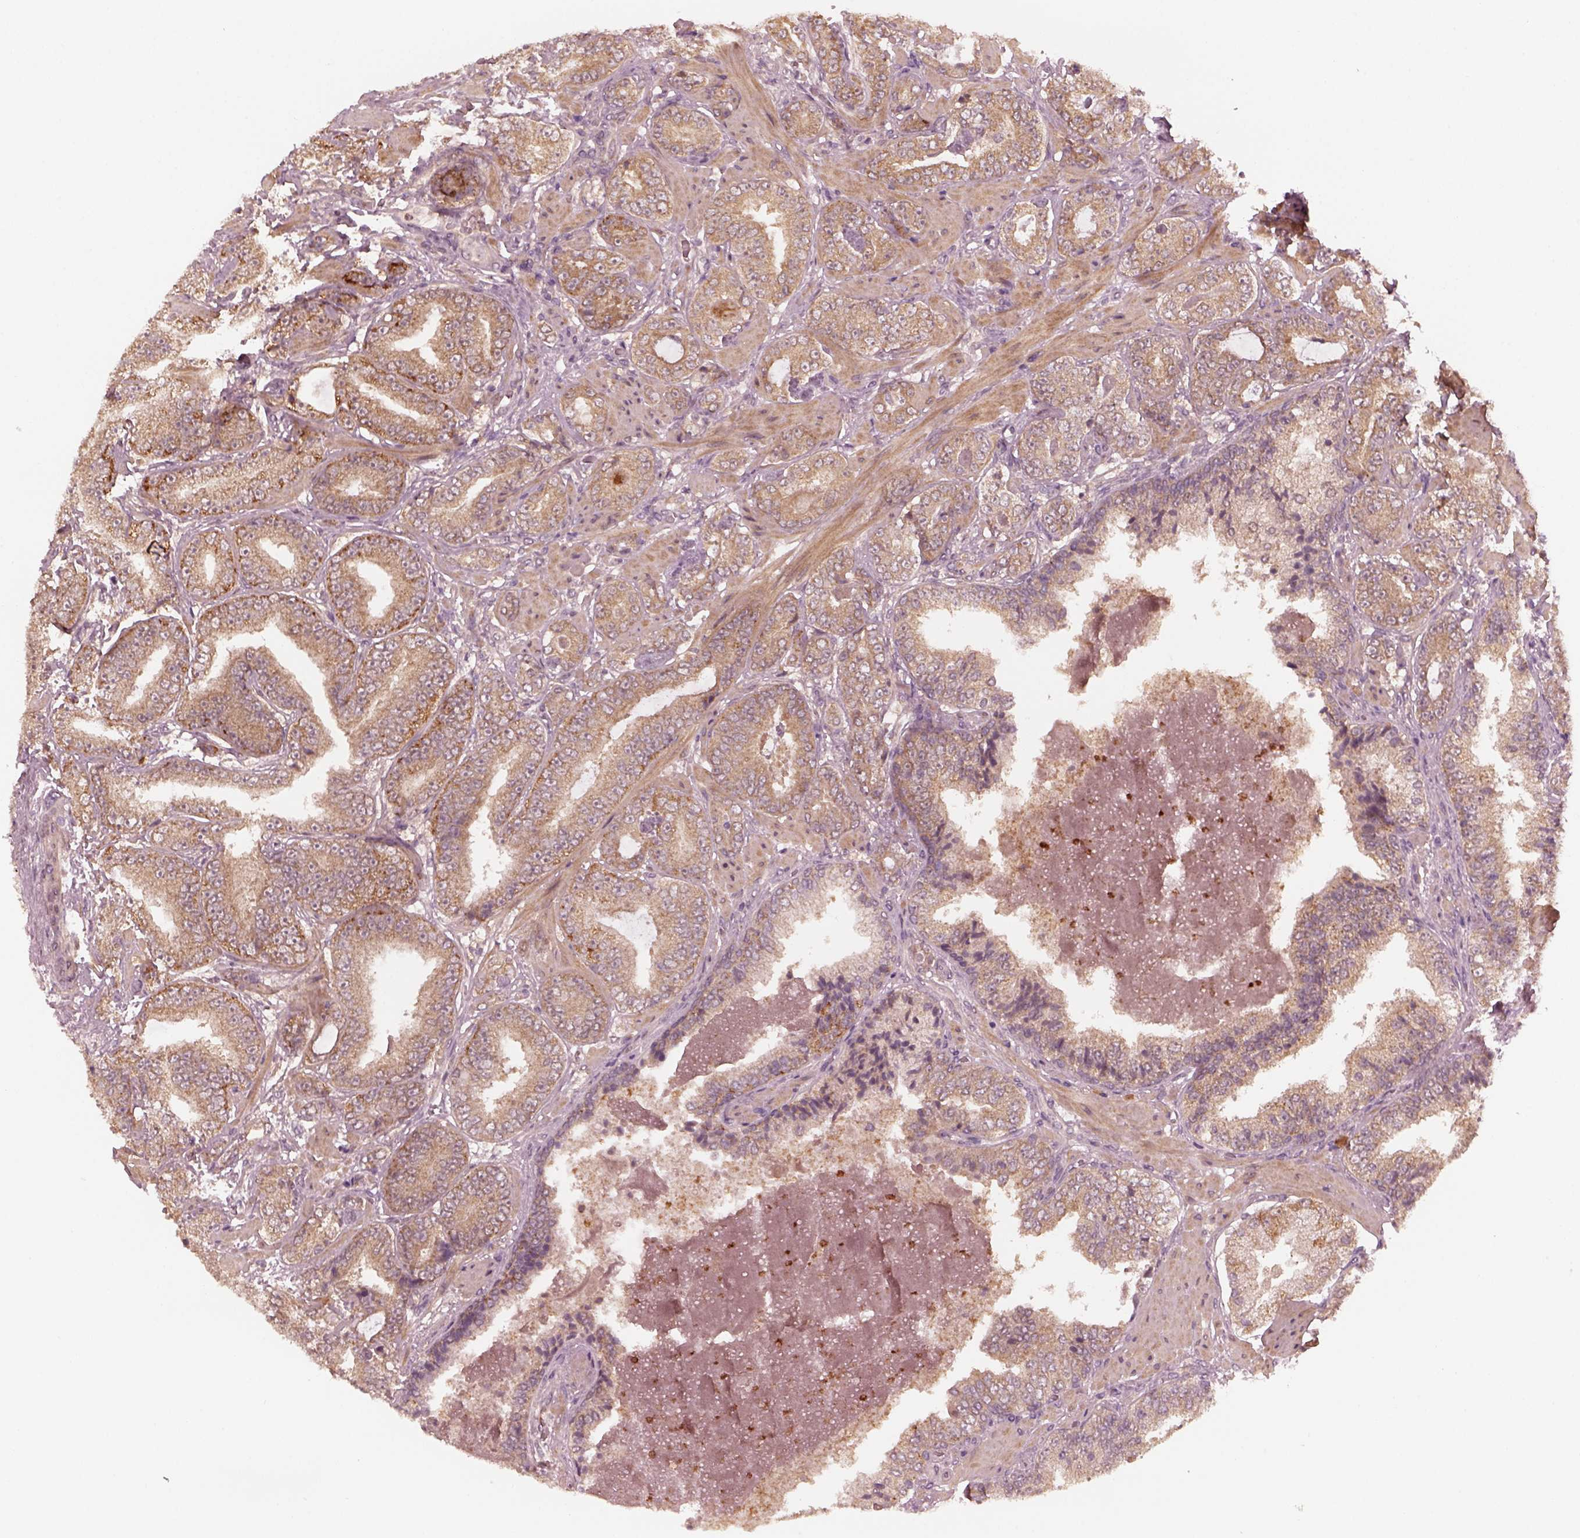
{"staining": {"intensity": "moderate", "quantity": "<25%", "location": "cytoplasmic/membranous"}, "tissue": "prostate cancer", "cell_type": "Tumor cells", "image_type": "cancer", "snomed": [{"axis": "morphology", "description": "Adenocarcinoma, Low grade"}, {"axis": "topography", "description": "Prostate"}], "caption": "DAB (3,3'-diaminobenzidine) immunohistochemical staining of prostate cancer (low-grade adenocarcinoma) demonstrates moderate cytoplasmic/membranous protein positivity in about <25% of tumor cells.", "gene": "FAF2", "patient": {"sex": "male", "age": 60}}